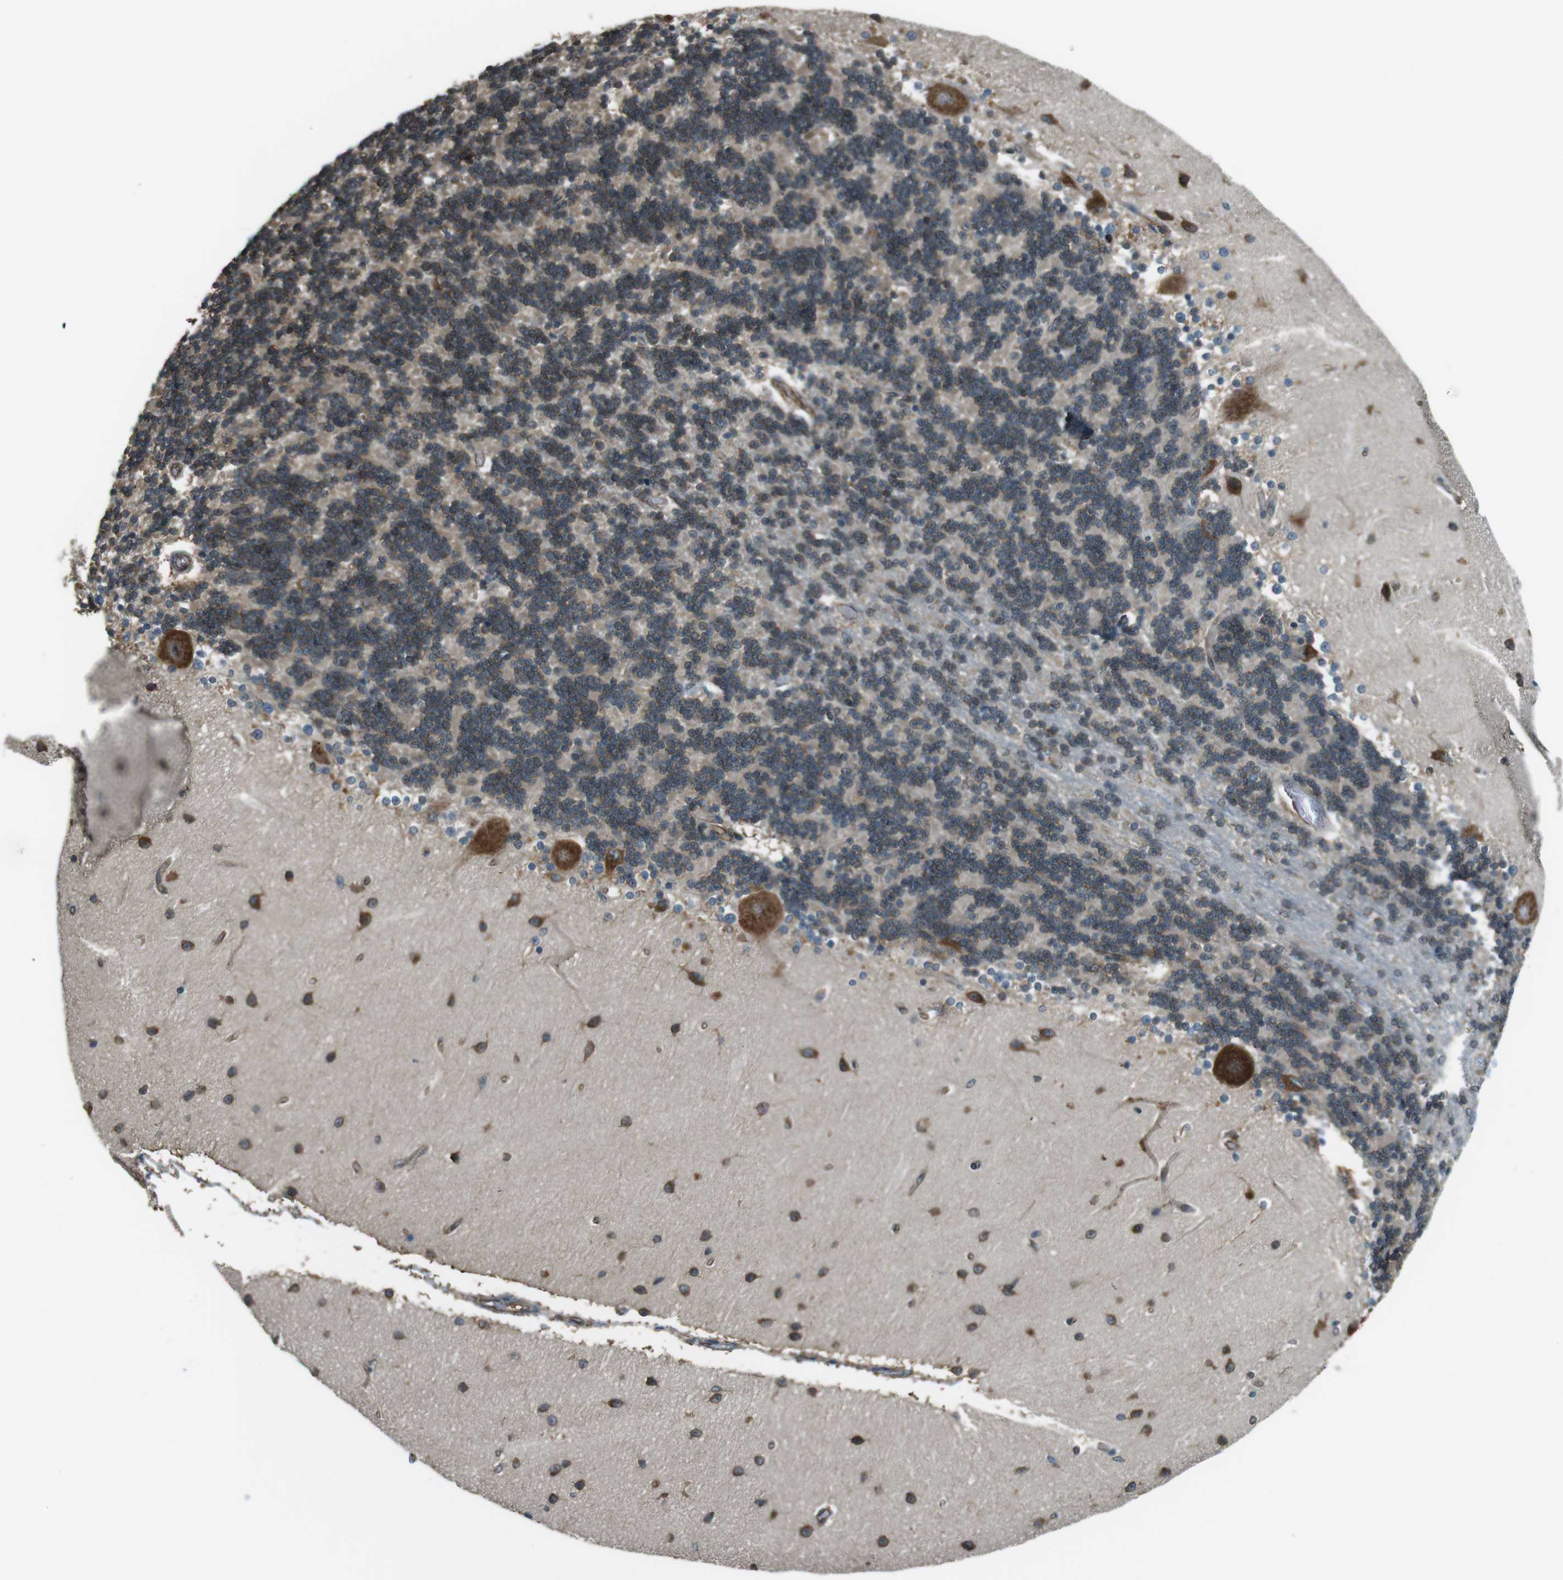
{"staining": {"intensity": "moderate", "quantity": "25%-75%", "location": "cytoplasmic/membranous"}, "tissue": "cerebellum", "cell_type": "Cells in granular layer", "image_type": "normal", "snomed": [{"axis": "morphology", "description": "Normal tissue, NOS"}, {"axis": "topography", "description": "Cerebellum"}], "caption": "Immunohistochemistry (DAB (3,3'-diaminobenzidine)) staining of unremarkable human cerebellum shows moderate cytoplasmic/membranous protein staining in approximately 25%-75% of cells in granular layer.", "gene": "PA2G4", "patient": {"sex": "female", "age": 54}}